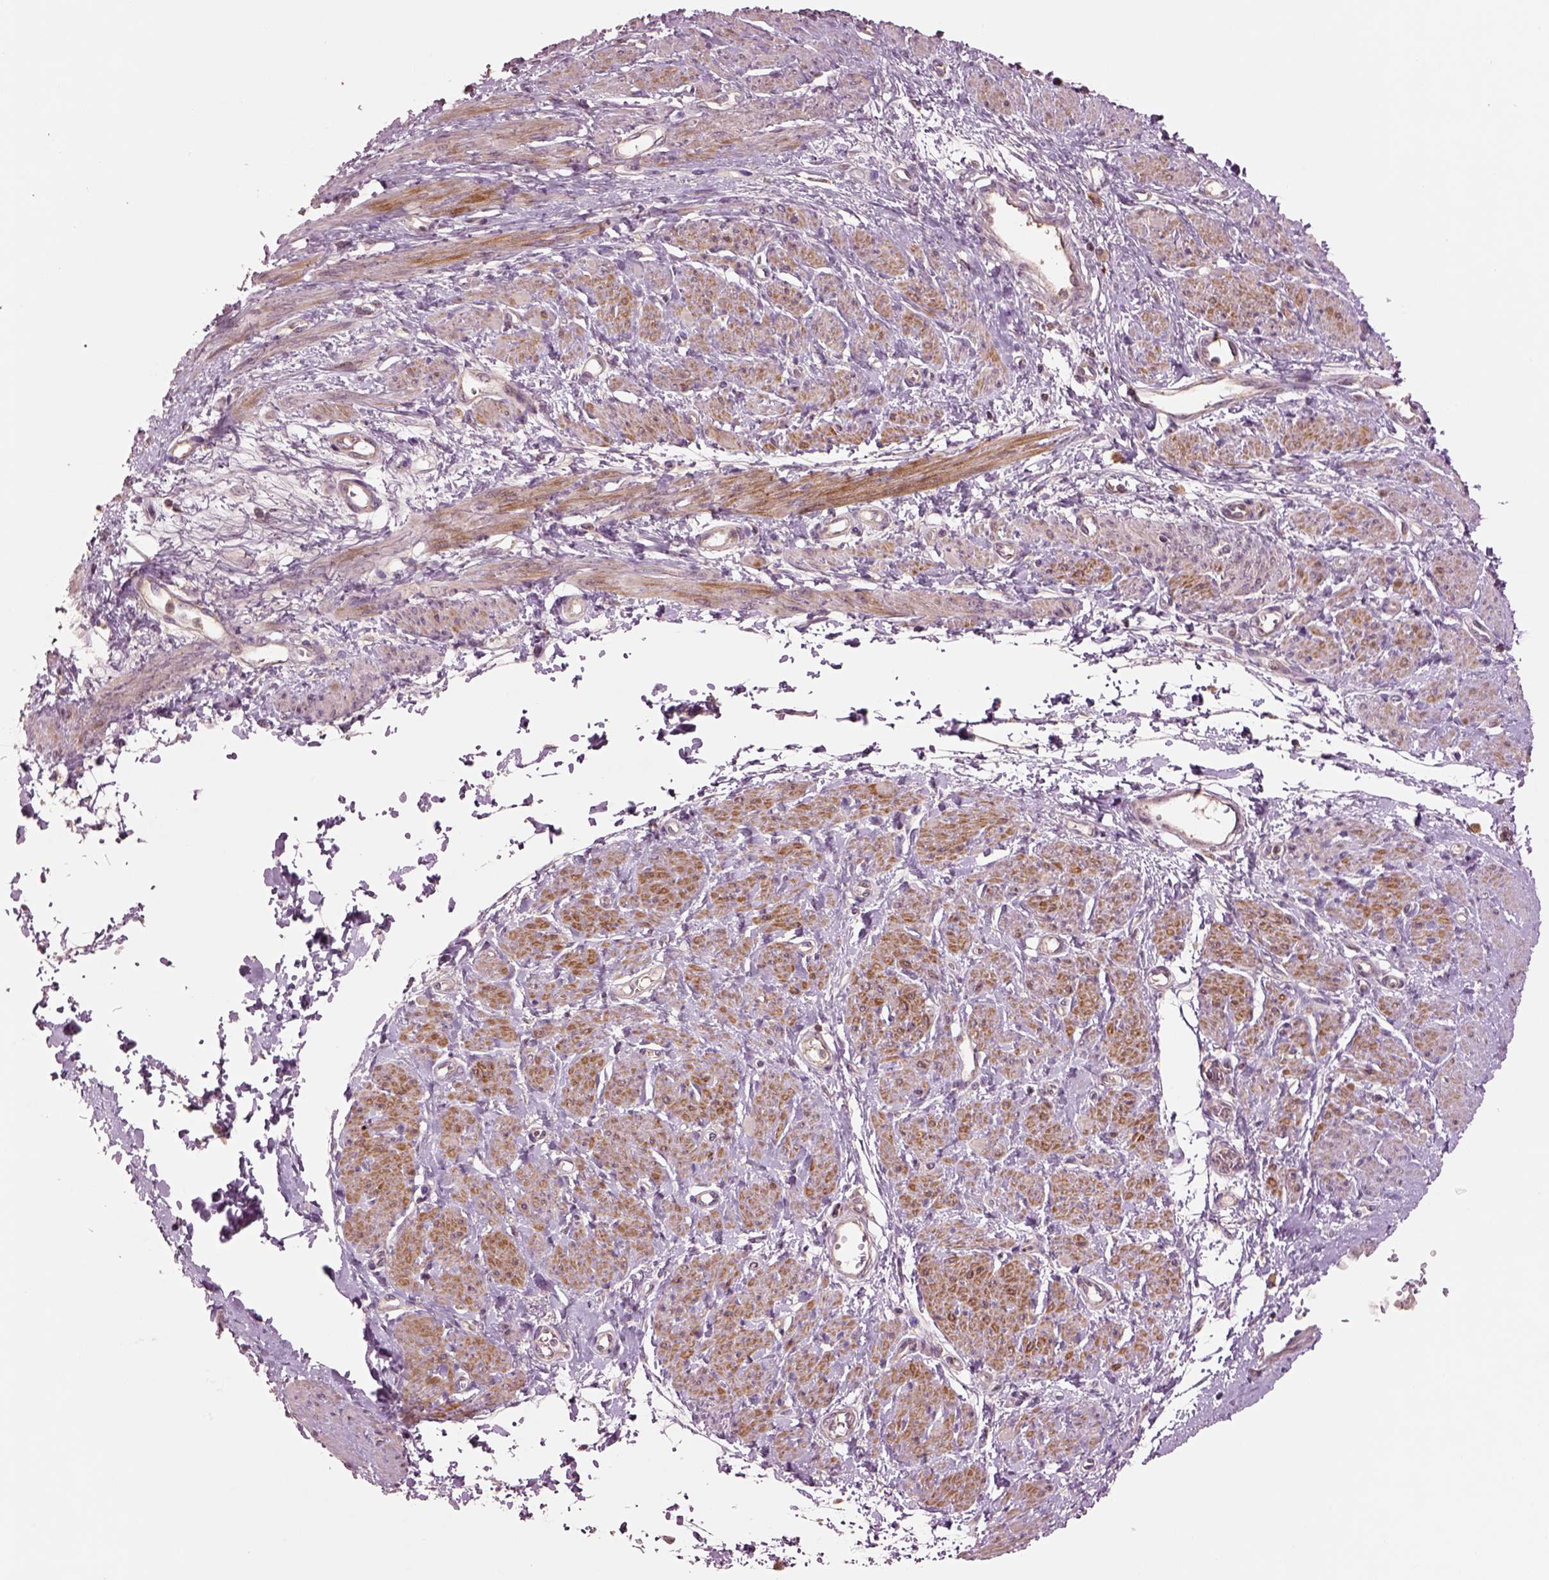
{"staining": {"intensity": "moderate", "quantity": ">75%", "location": "cytoplasmic/membranous"}, "tissue": "smooth muscle", "cell_type": "Smooth muscle cells", "image_type": "normal", "snomed": [{"axis": "morphology", "description": "Normal tissue, NOS"}, {"axis": "topography", "description": "Smooth muscle"}, {"axis": "topography", "description": "Uterus"}], "caption": "An IHC micrograph of benign tissue is shown. Protein staining in brown shows moderate cytoplasmic/membranous positivity in smooth muscle within smooth muscle cells.", "gene": "MTHFS", "patient": {"sex": "female", "age": 39}}